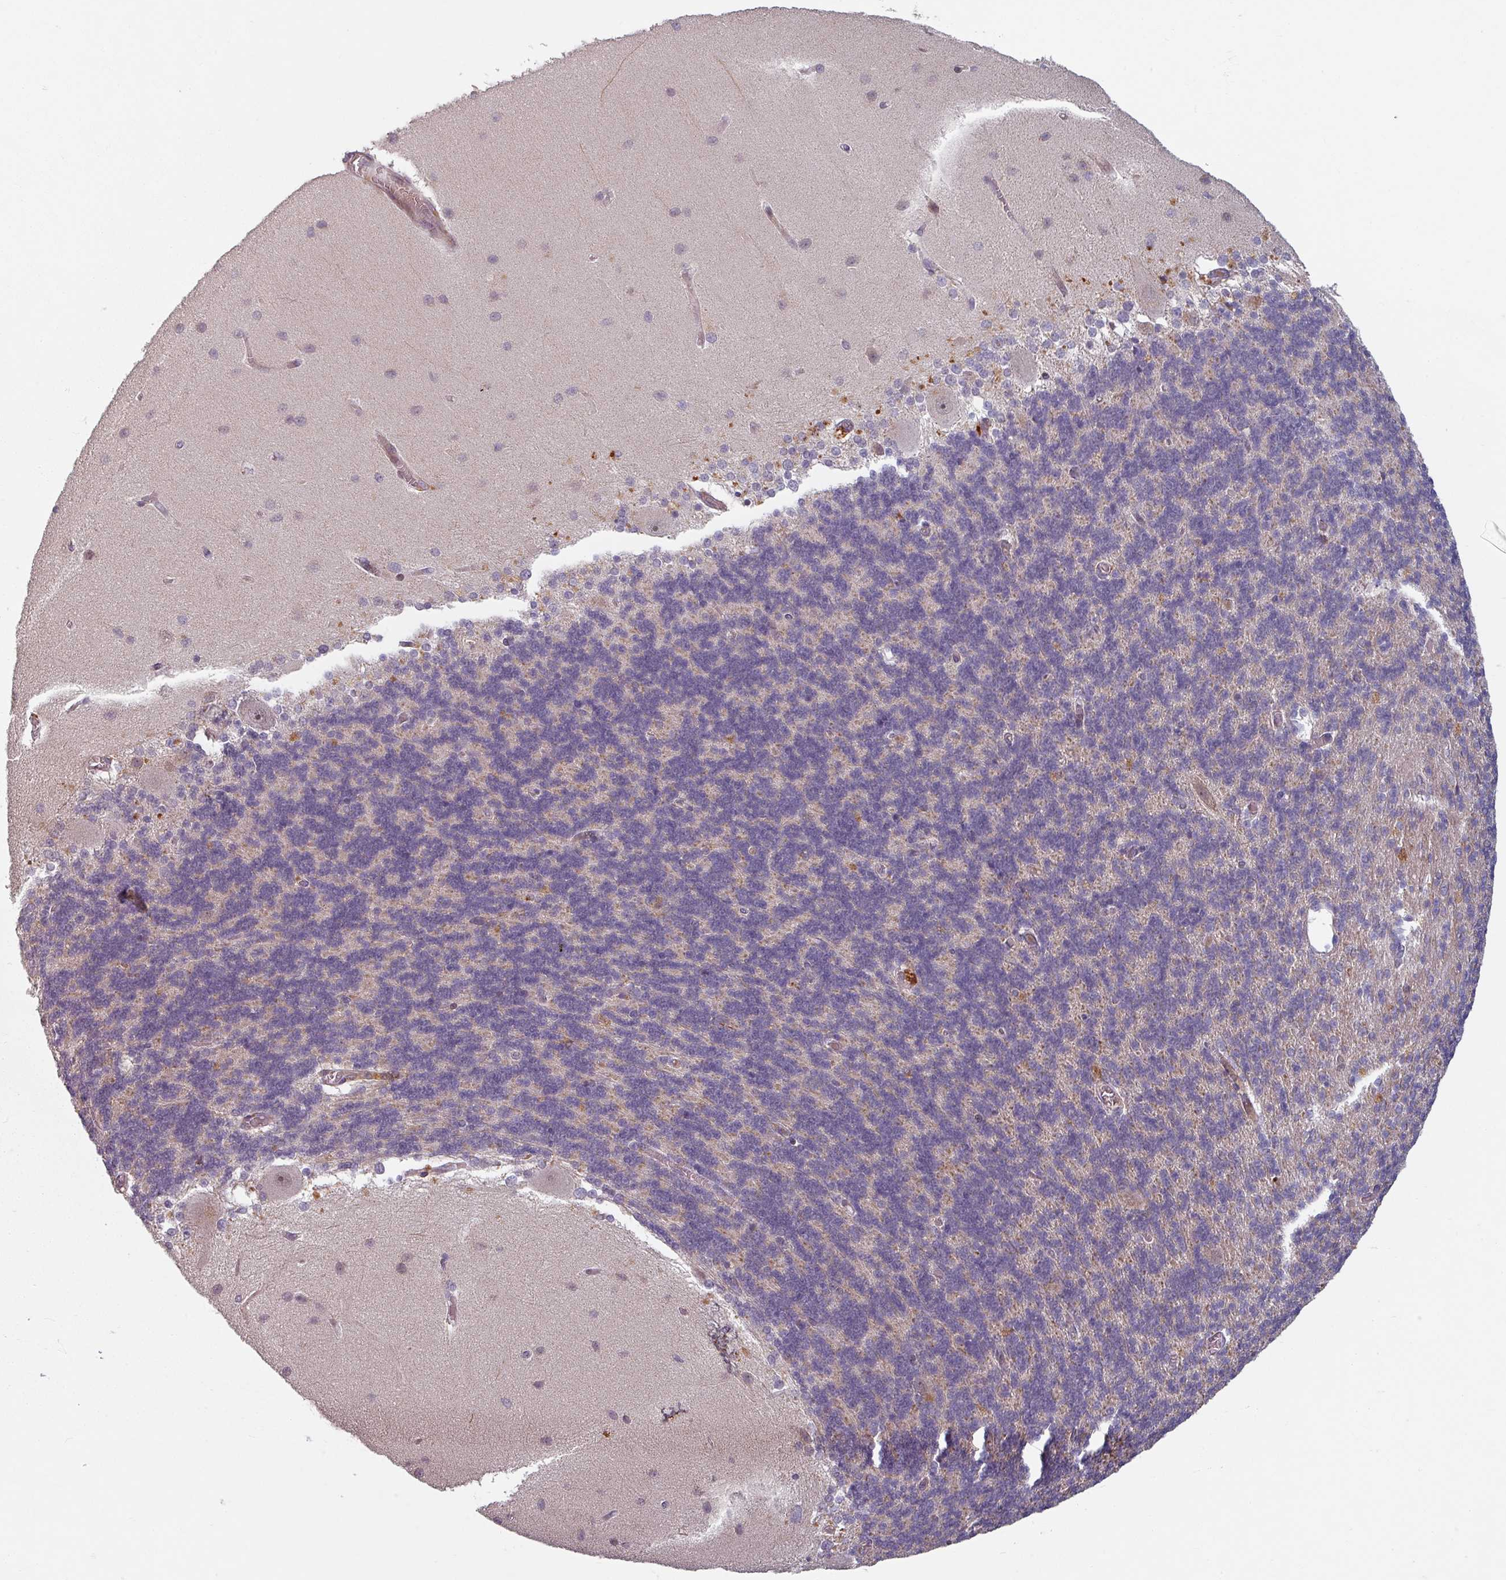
{"staining": {"intensity": "negative", "quantity": "none", "location": "none"}, "tissue": "cerebellum", "cell_type": "Cells in granular layer", "image_type": "normal", "snomed": [{"axis": "morphology", "description": "Normal tissue, NOS"}, {"axis": "topography", "description": "Cerebellum"}], "caption": "IHC image of unremarkable human cerebellum stained for a protein (brown), which displays no expression in cells in granular layer.", "gene": "CYB5RL", "patient": {"sex": "female", "age": 54}}